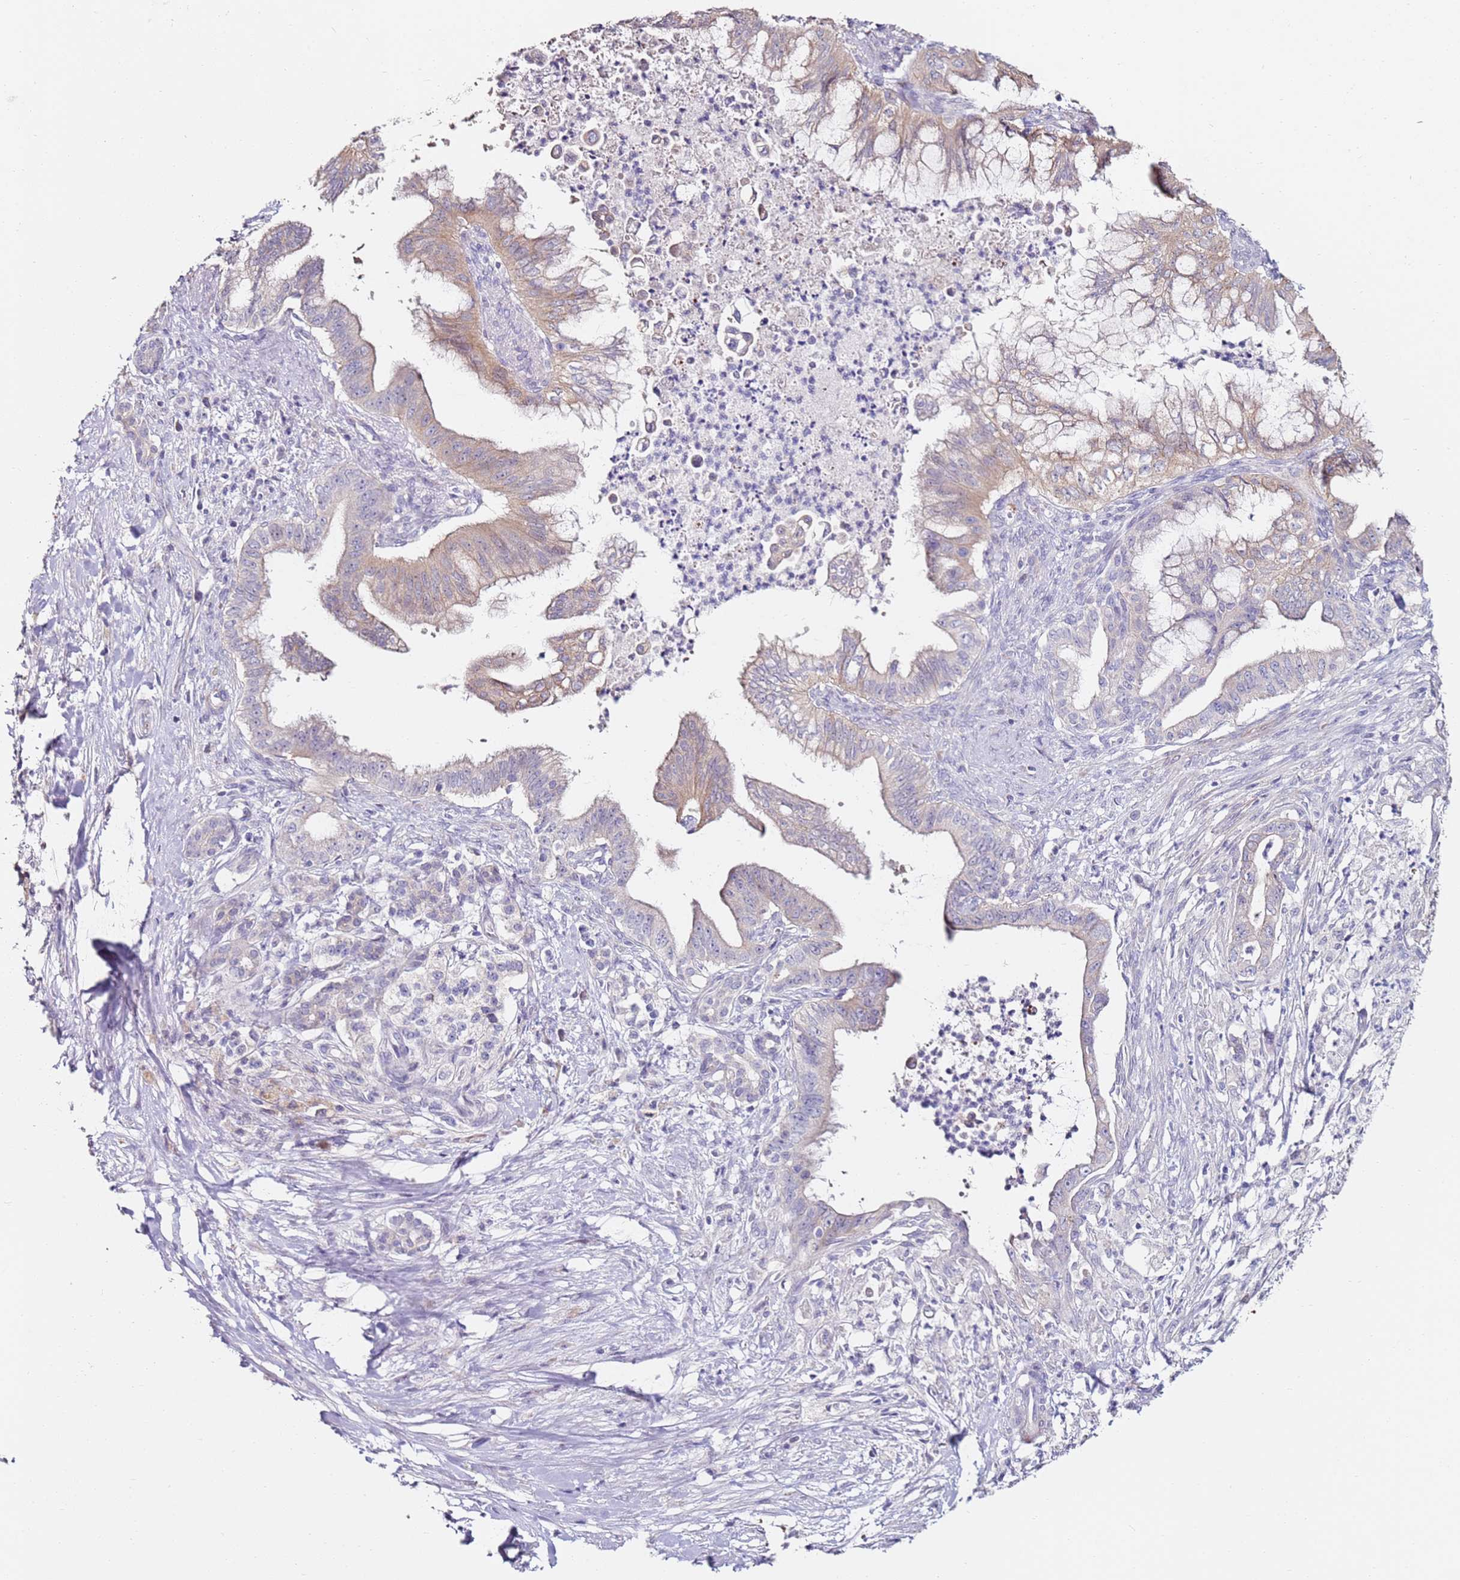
{"staining": {"intensity": "weak", "quantity": "25%-75%", "location": "cytoplasmic/membranous"}, "tissue": "pancreatic cancer", "cell_type": "Tumor cells", "image_type": "cancer", "snomed": [{"axis": "morphology", "description": "Adenocarcinoma, NOS"}, {"axis": "topography", "description": "Pancreas"}], "caption": "Tumor cells show low levels of weak cytoplasmic/membranous expression in approximately 25%-75% of cells in human pancreatic cancer (adenocarcinoma). The staining was performed using DAB to visualize the protein expression in brown, while the nuclei were stained in blue with hematoxylin (Magnification: 20x).", "gene": "RARS2", "patient": {"sex": "male", "age": 58}}